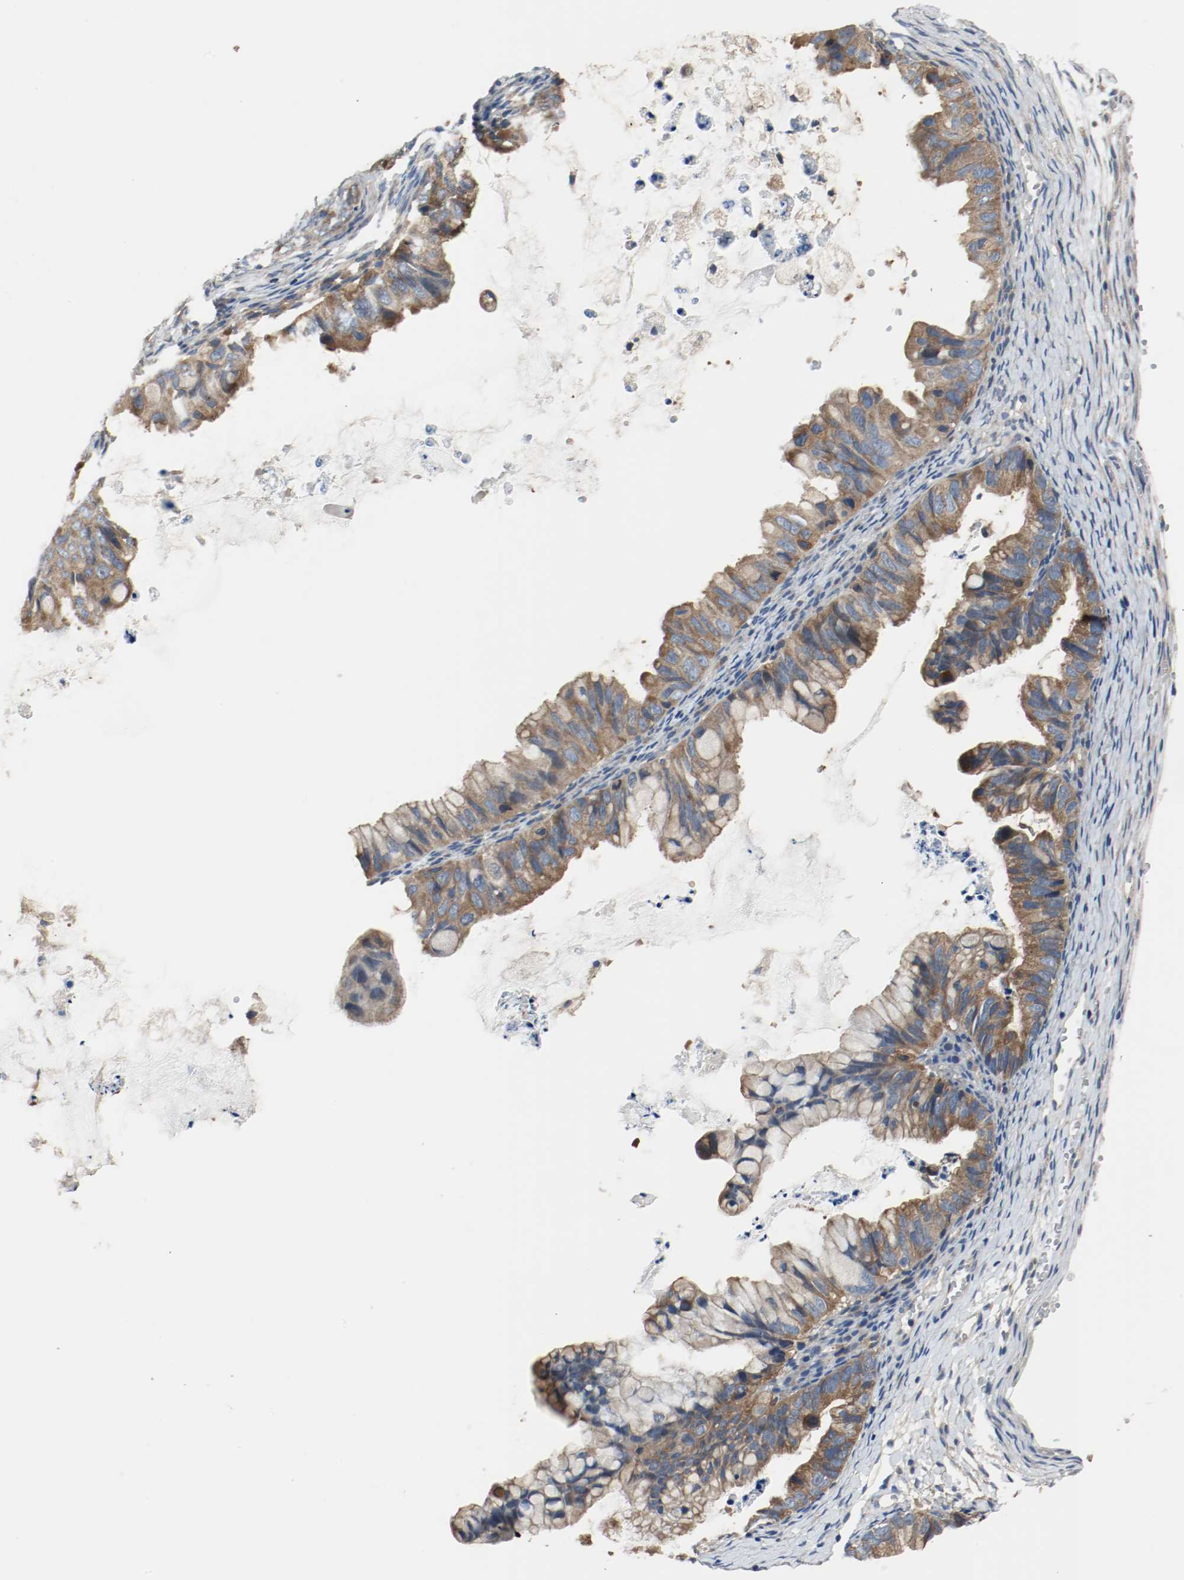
{"staining": {"intensity": "strong", "quantity": ">75%", "location": "cytoplasmic/membranous"}, "tissue": "ovarian cancer", "cell_type": "Tumor cells", "image_type": "cancer", "snomed": [{"axis": "morphology", "description": "Cystadenocarcinoma, mucinous, NOS"}, {"axis": "topography", "description": "Ovary"}], "caption": "This is a micrograph of immunohistochemistry (IHC) staining of ovarian mucinous cystadenocarcinoma, which shows strong positivity in the cytoplasmic/membranous of tumor cells.", "gene": "HGS", "patient": {"sex": "female", "age": 36}}